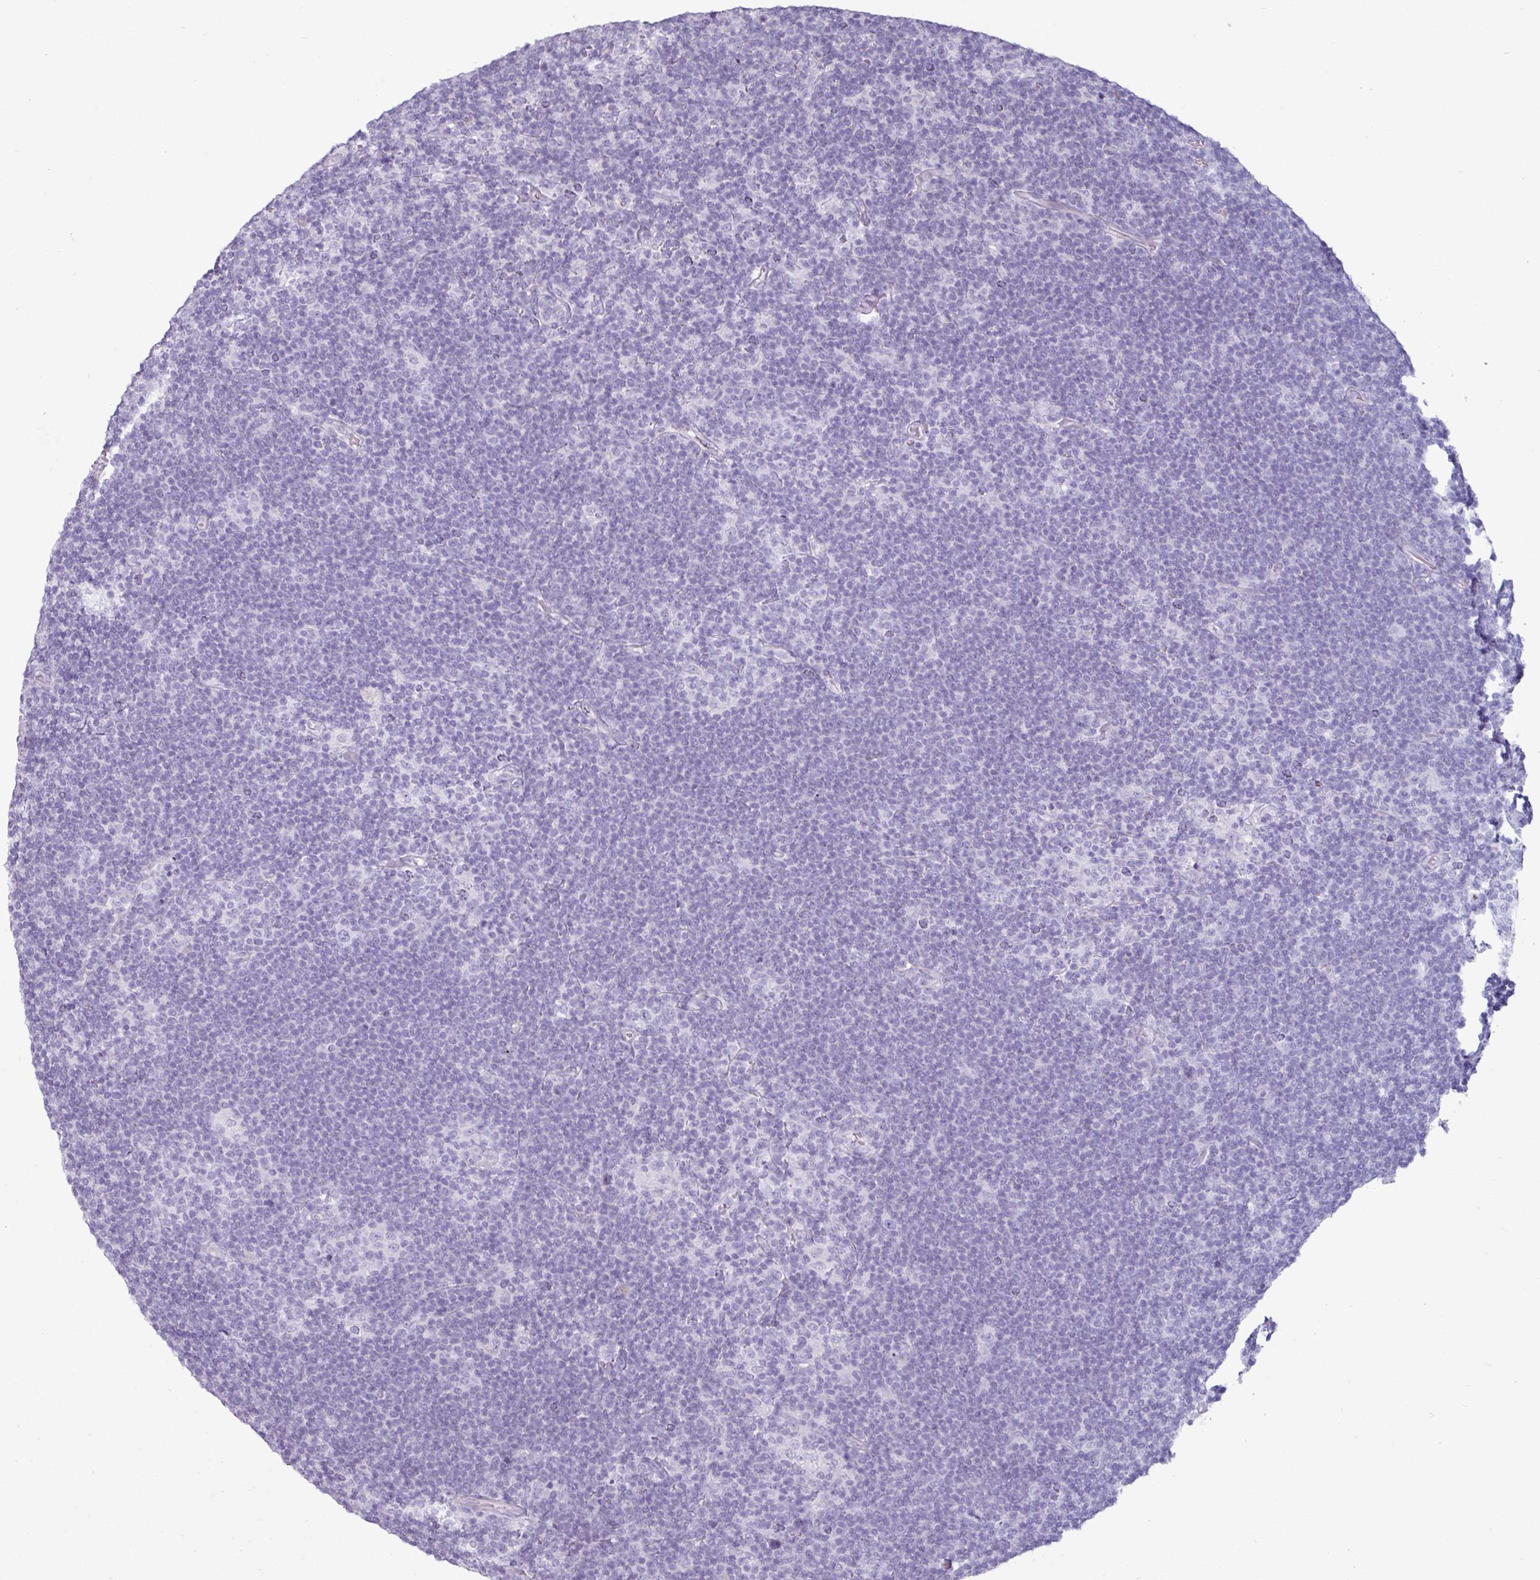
{"staining": {"intensity": "negative", "quantity": "none", "location": "none"}, "tissue": "lymphoma", "cell_type": "Tumor cells", "image_type": "cancer", "snomed": [{"axis": "morphology", "description": "Hodgkin's disease, NOS"}, {"axis": "topography", "description": "Lymph node"}], "caption": "DAB (3,3'-diaminobenzidine) immunohistochemical staining of Hodgkin's disease reveals no significant positivity in tumor cells.", "gene": "CLCA1", "patient": {"sex": "female", "age": 57}}